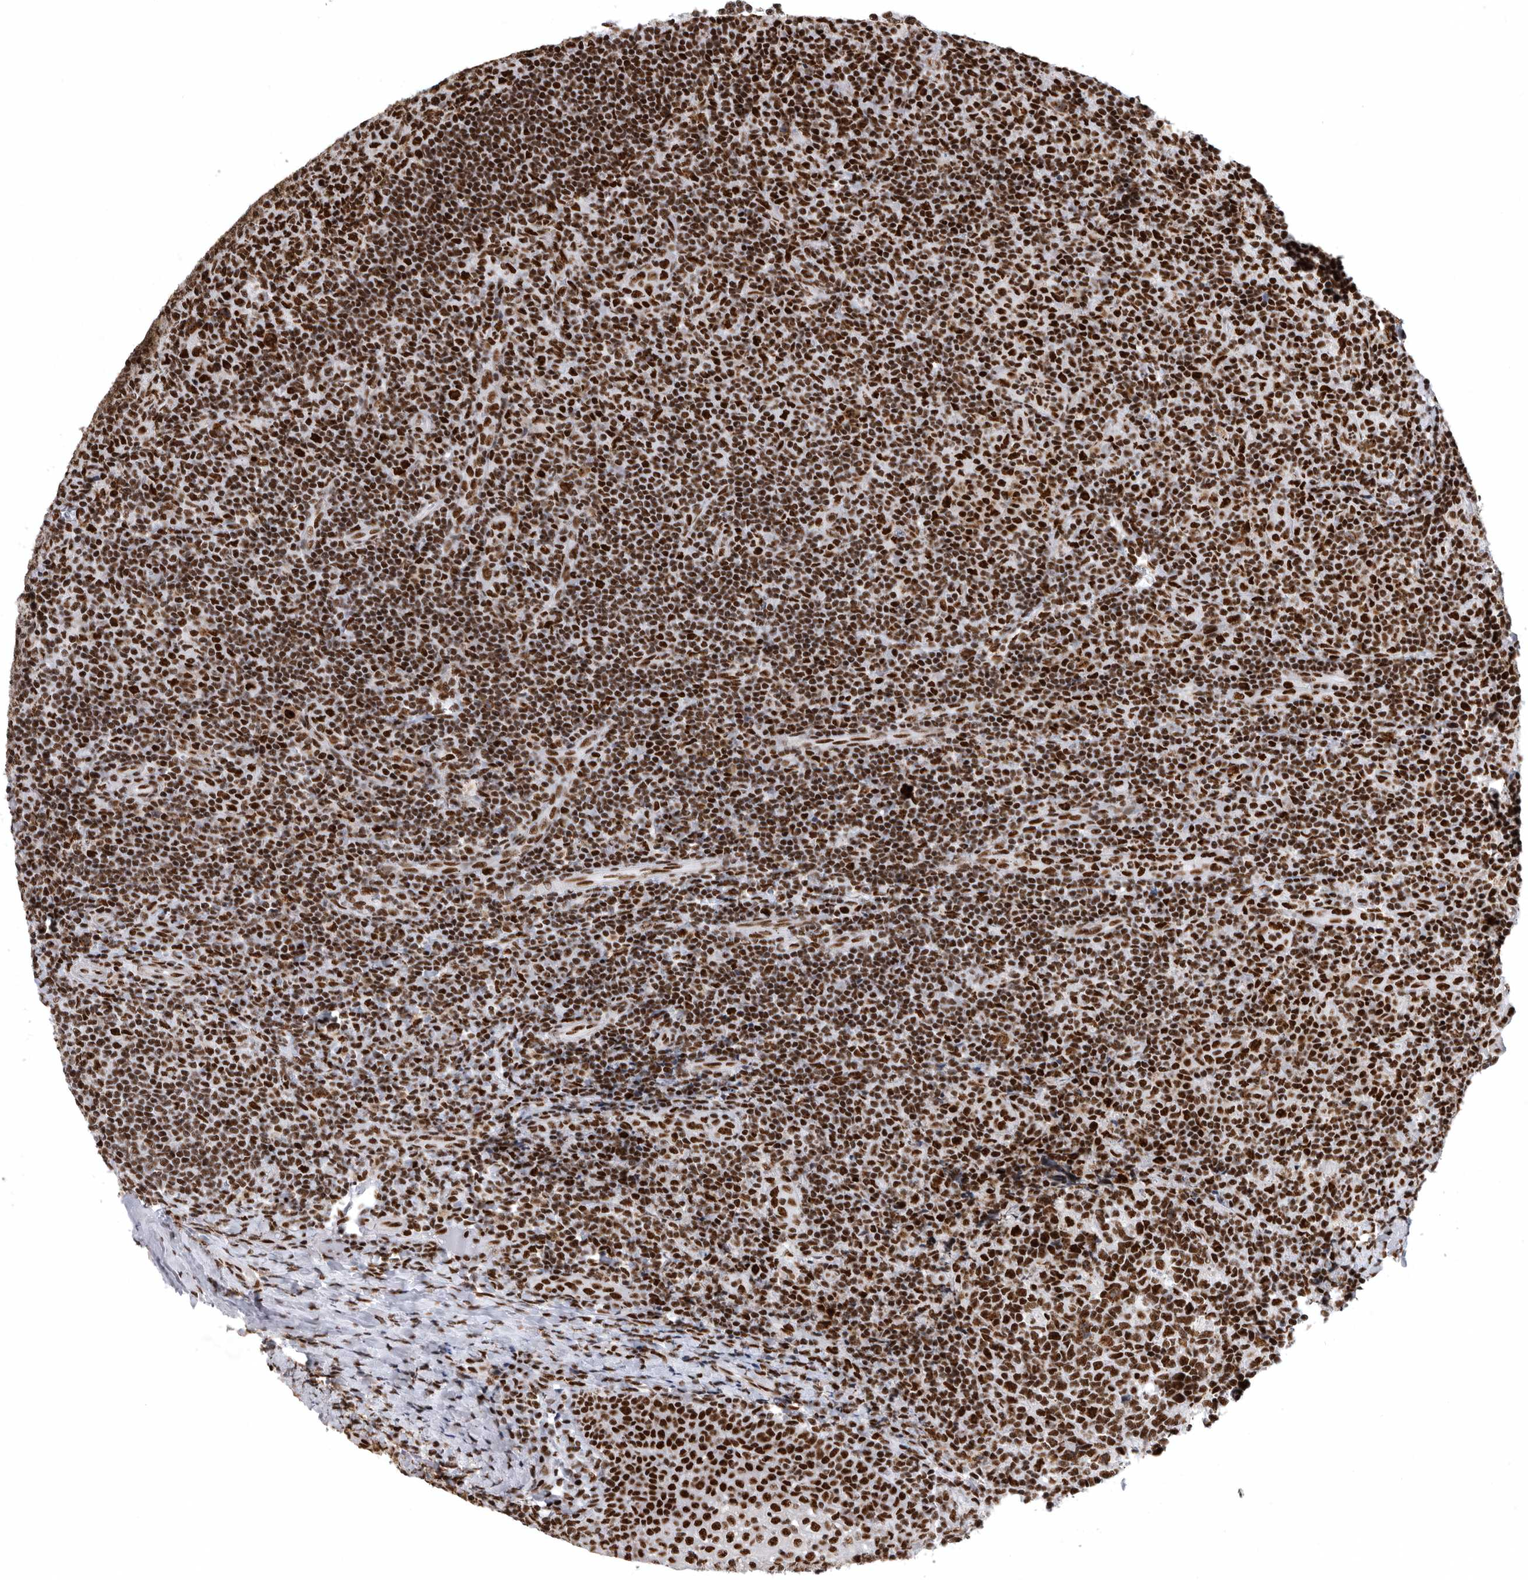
{"staining": {"intensity": "strong", "quantity": ">75%", "location": "nuclear"}, "tissue": "tonsil", "cell_type": "Germinal center cells", "image_type": "normal", "snomed": [{"axis": "morphology", "description": "Normal tissue, NOS"}, {"axis": "topography", "description": "Tonsil"}], "caption": "Benign tonsil demonstrates strong nuclear positivity in approximately >75% of germinal center cells, visualized by immunohistochemistry.", "gene": "BCLAF1", "patient": {"sex": "female", "age": 19}}